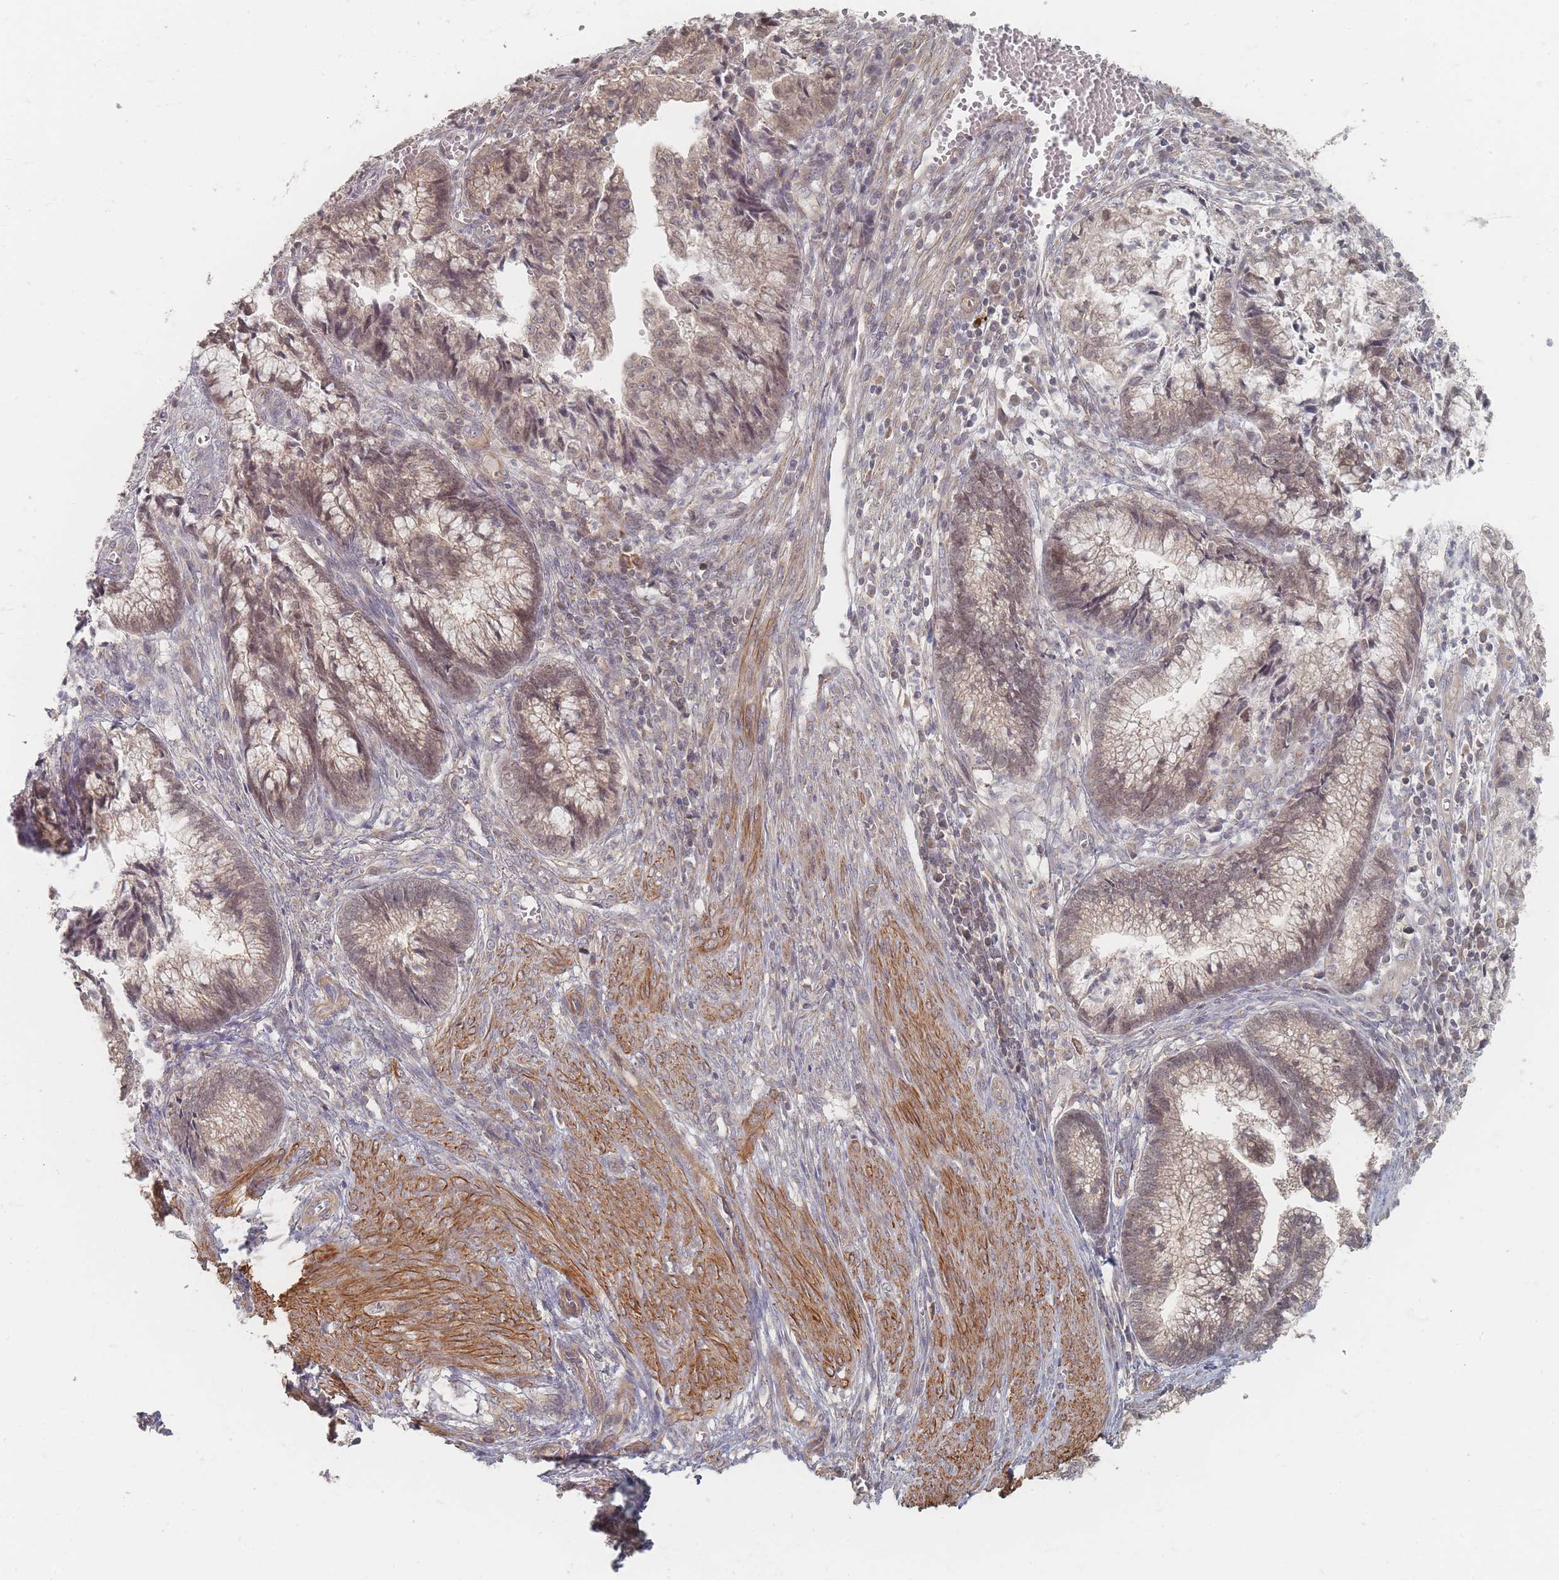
{"staining": {"intensity": "weak", "quantity": ">75%", "location": "cytoplasmic/membranous"}, "tissue": "cervical cancer", "cell_type": "Tumor cells", "image_type": "cancer", "snomed": [{"axis": "morphology", "description": "Adenocarcinoma, NOS"}, {"axis": "topography", "description": "Cervix"}], "caption": "Protein analysis of cervical adenocarcinoma tissue shows weak cytoplasmic/membranous staining in approximately >75% of tumor cells. (DAB = brown stain, brightfield microscopy at high magnification).", "gene": "GLE1", "patient": {"sex": "female", "age": 44}}